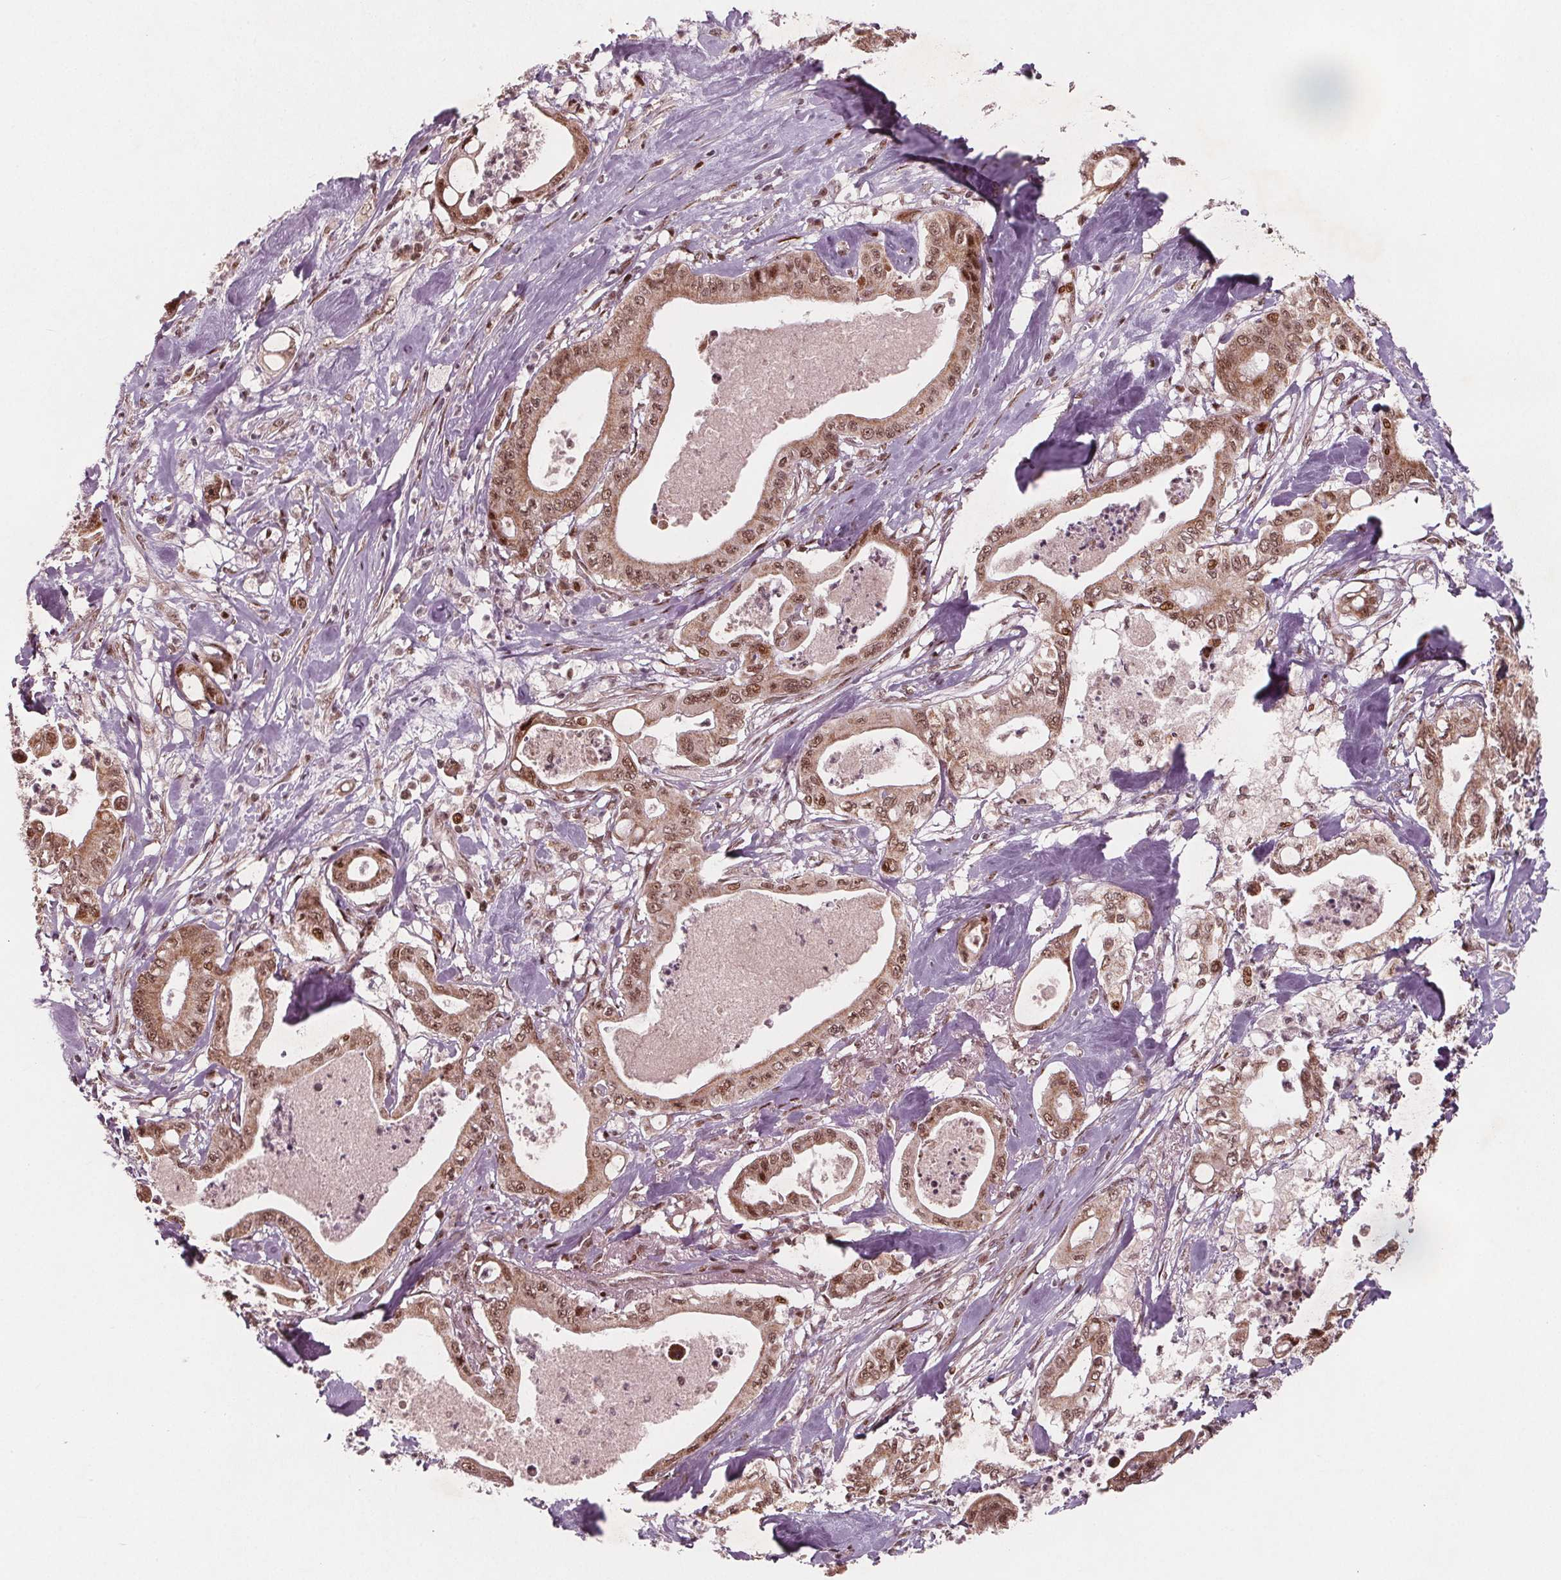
{"staining": {"intensity": "moderate", "quantity": ">75%", "location": "cytoplasmic/membranous,nuclear"}, "tissue": "pancreatic cancer", "cell_type": "Tumor cells", "image_type": "cancer", "snomed": [{"axis": "morphology", "description": "Adenocarcinoma, NOS"}, {"axis": "topography", "description": "Pancreas"}], "caption": "High-magnification brightfield microscopy of pancreatic adenocarcinoma stained with DAB (3,3'-diaminobenzidine) (brown) and counterstained with hematoxylin (blue). tumor cells exhibit moderate cytoplasmic/membranous and nuclear expression is appreciated in about>75% of cells.", "gene": "SNRNP35", "patient": {"sex": "male", "age": 71}}